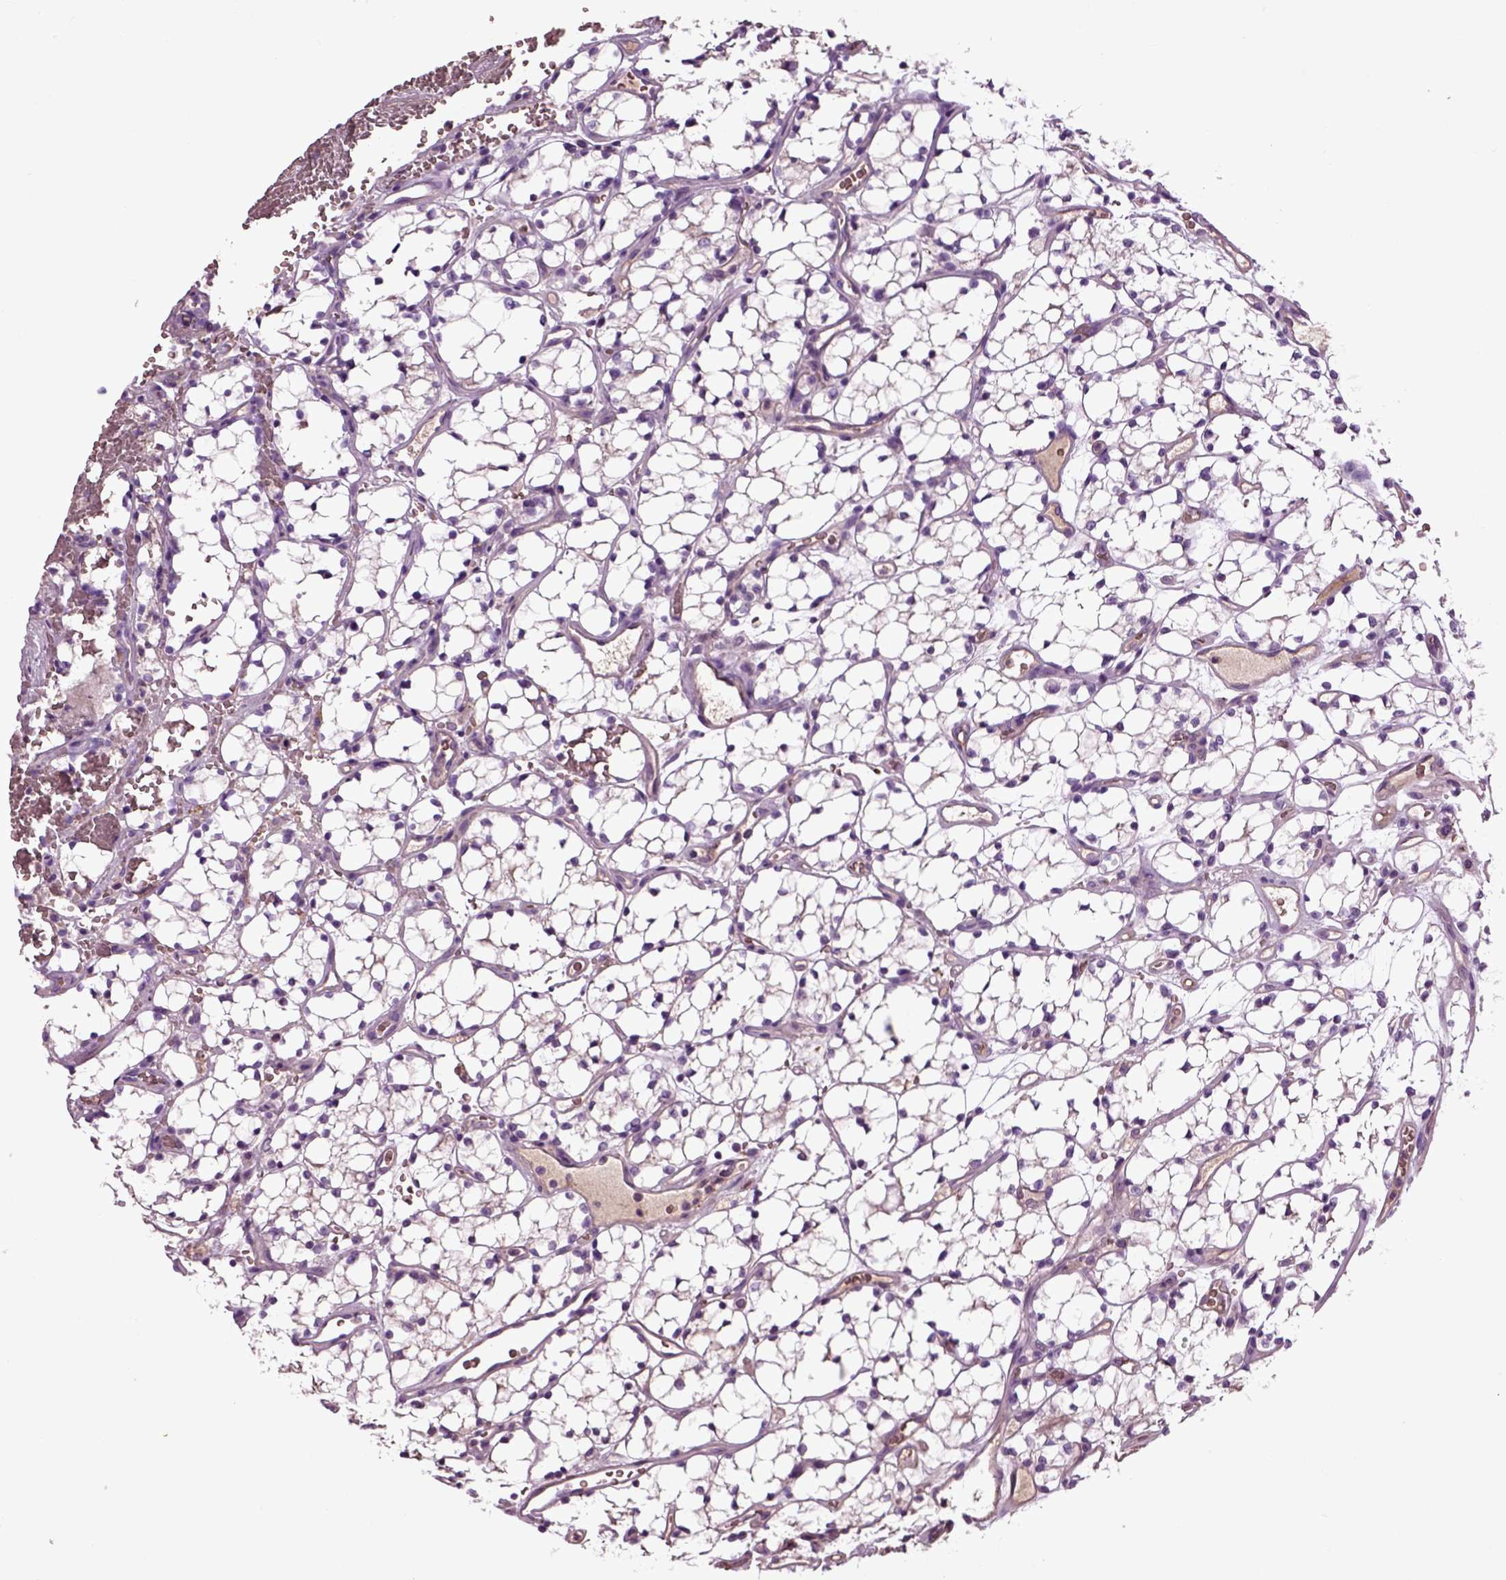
{"staining": {"intensity": "negative", "quantity": "none", "location": "none"}, "tissue": "renal cancer", "cell_type": "Tumor cells", "image_type": "cancer", "snomed": [{"axis": "morphology", "description": "Adenocarcinoma, NOS"}, {"axis": "topography", "description": "Kidney"}], "caption": "Tumor cells show no significant protein positivity in renal adenocarcinoma. The staining is performed using DAB (3,3'-diaminobenzidine) brown chromogen with nuclei counter-stained in using hematoxylin.", "gene": "SPON1", "patient": {"sex": "female", "age": 69}}